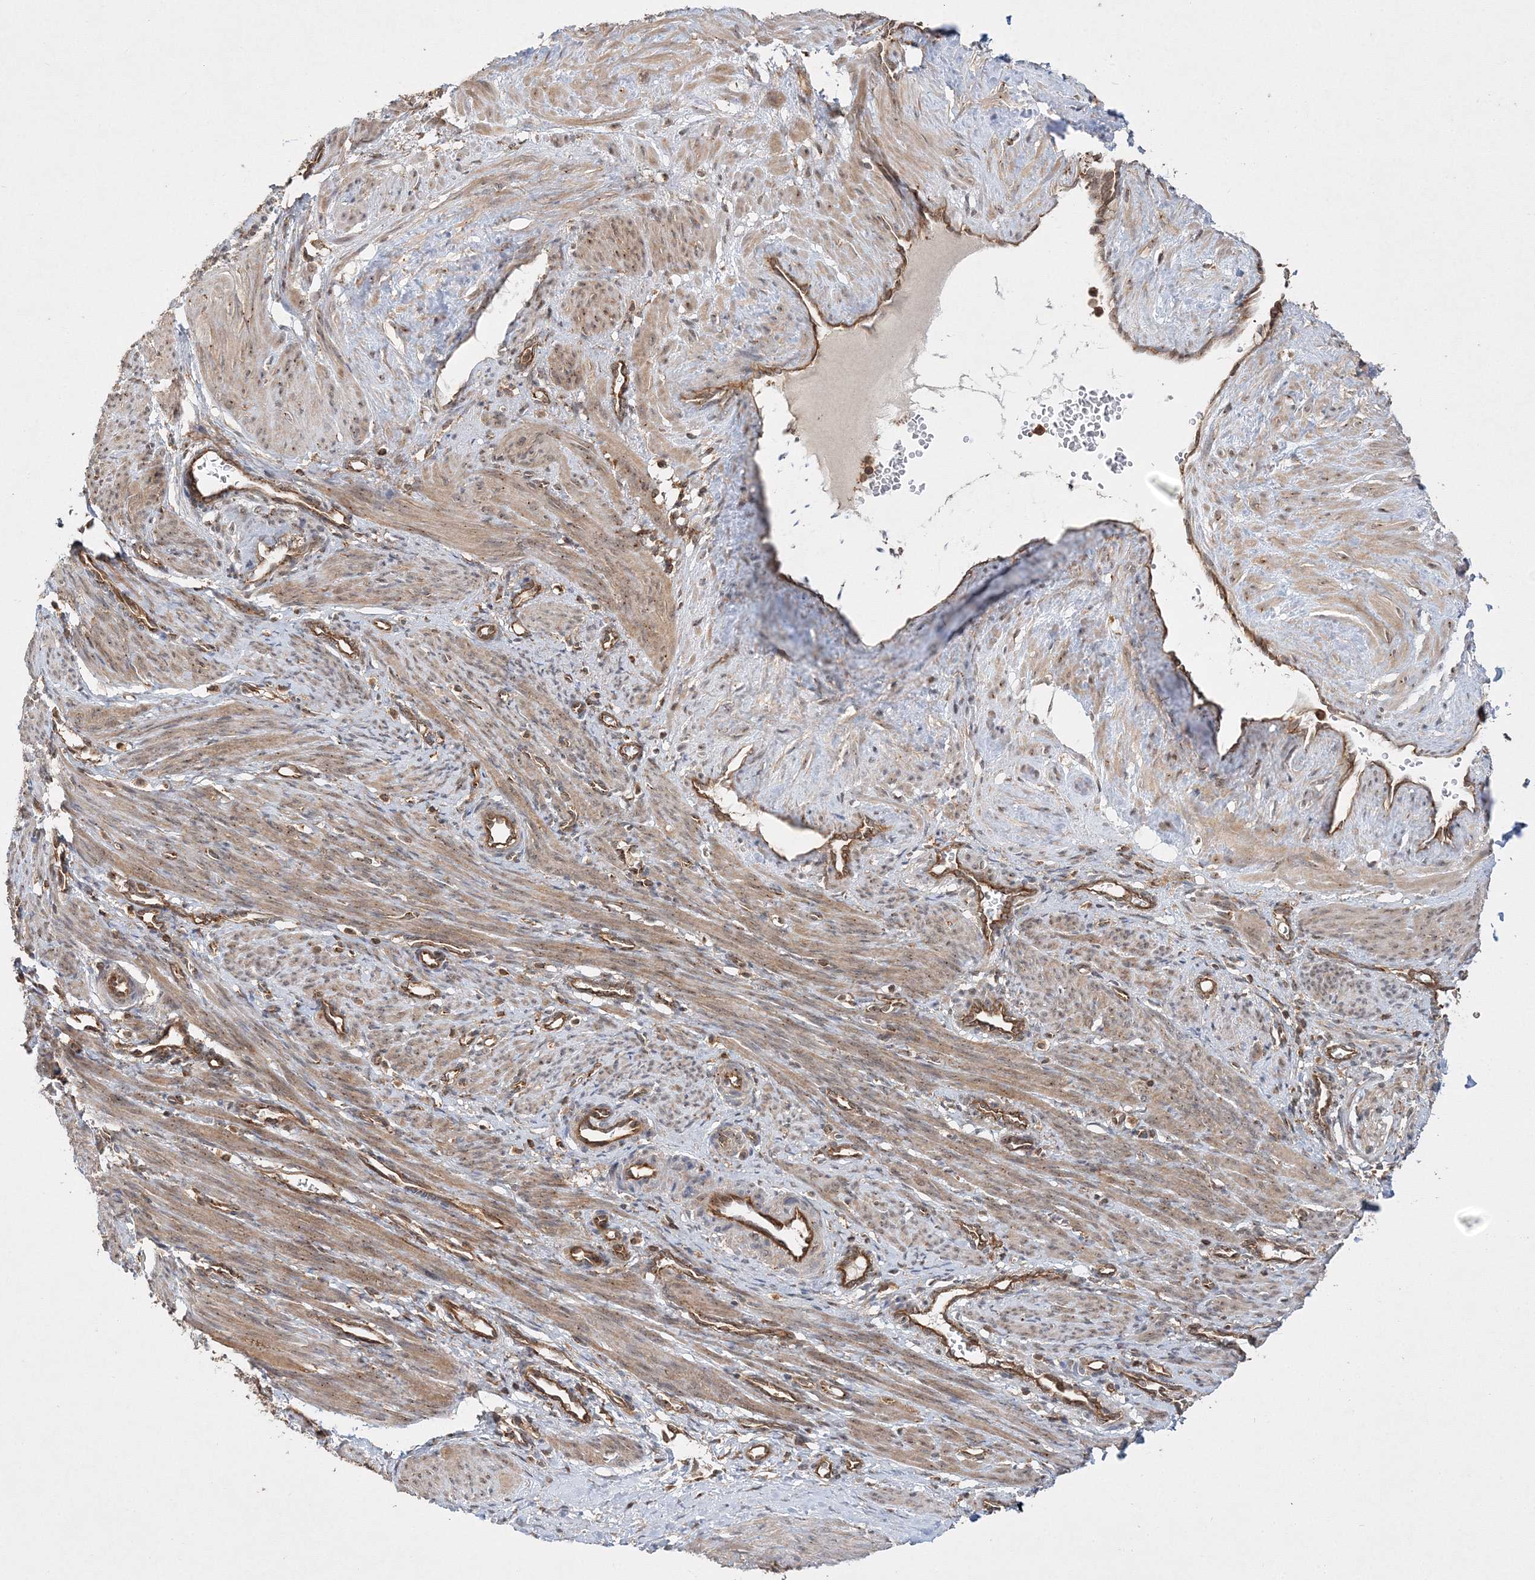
{"staining": {"intensity": "moderate", "quantity": ">75%", "location": "cytoplasmic/membranous"}, "tissue": "smooth muscle", "cell_type": "Smooth muscle cells", "image_type": "normal", "snomed": [{"axis": "morphology", "description": "Normal tissue, NOS"}, {"axis": "topography", "description": "Endometrium"}], "caption": "A medium amount of moderate cytoplasmic/membranous expression is present in about >75% of smooth muscle cells in normal smooth muscle. (brown staining indicates protein expression, while blue staining denotes nuclei).", "gene": "WDR37", "patient": {"sex": "female", "age": 33}}